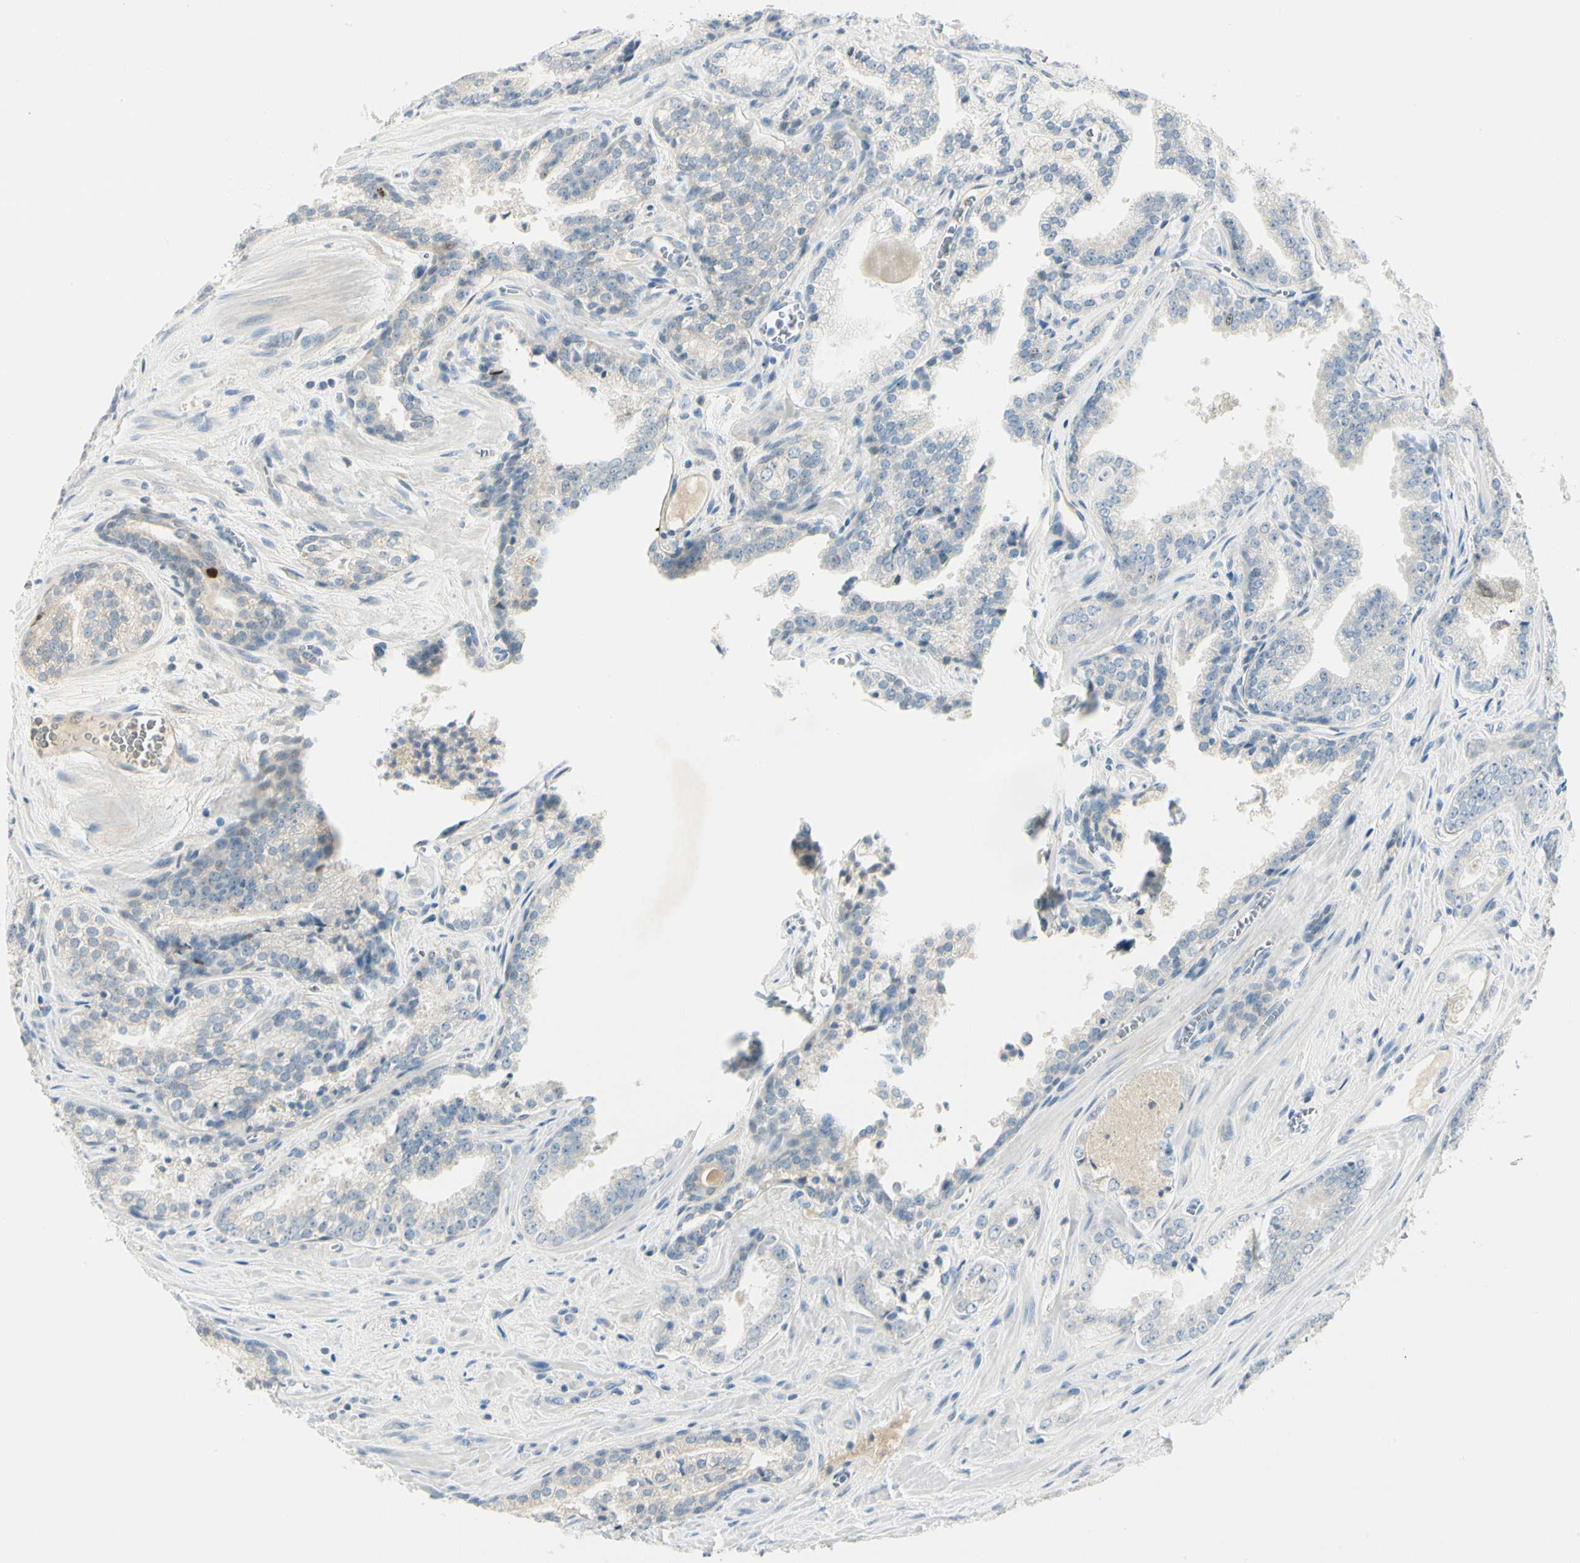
{"staining": {"intensity": "negative", "quantity": "none", "location": "none"}, "tissue": "prostate cancer", "cell_type": "Tumor cells", "image_type": "cancer", "snomed": [{"axis": "morphology", "description": "Adenocarcinoma, Low grade"}, {"axis": "topography", "description": "Prostate"}], "caption": "This is a micrograph of immunohistochemistry (IHC) staining of prostate cancer (low-grade adenocarcinoma), which shows no positivity in tumor cells. The staining is performed using DAB brown chromogen with nuclei counter-stained in using hematoxylin.", "gene": "PITX1", "patient": {"sex": "male", "age": 60}}